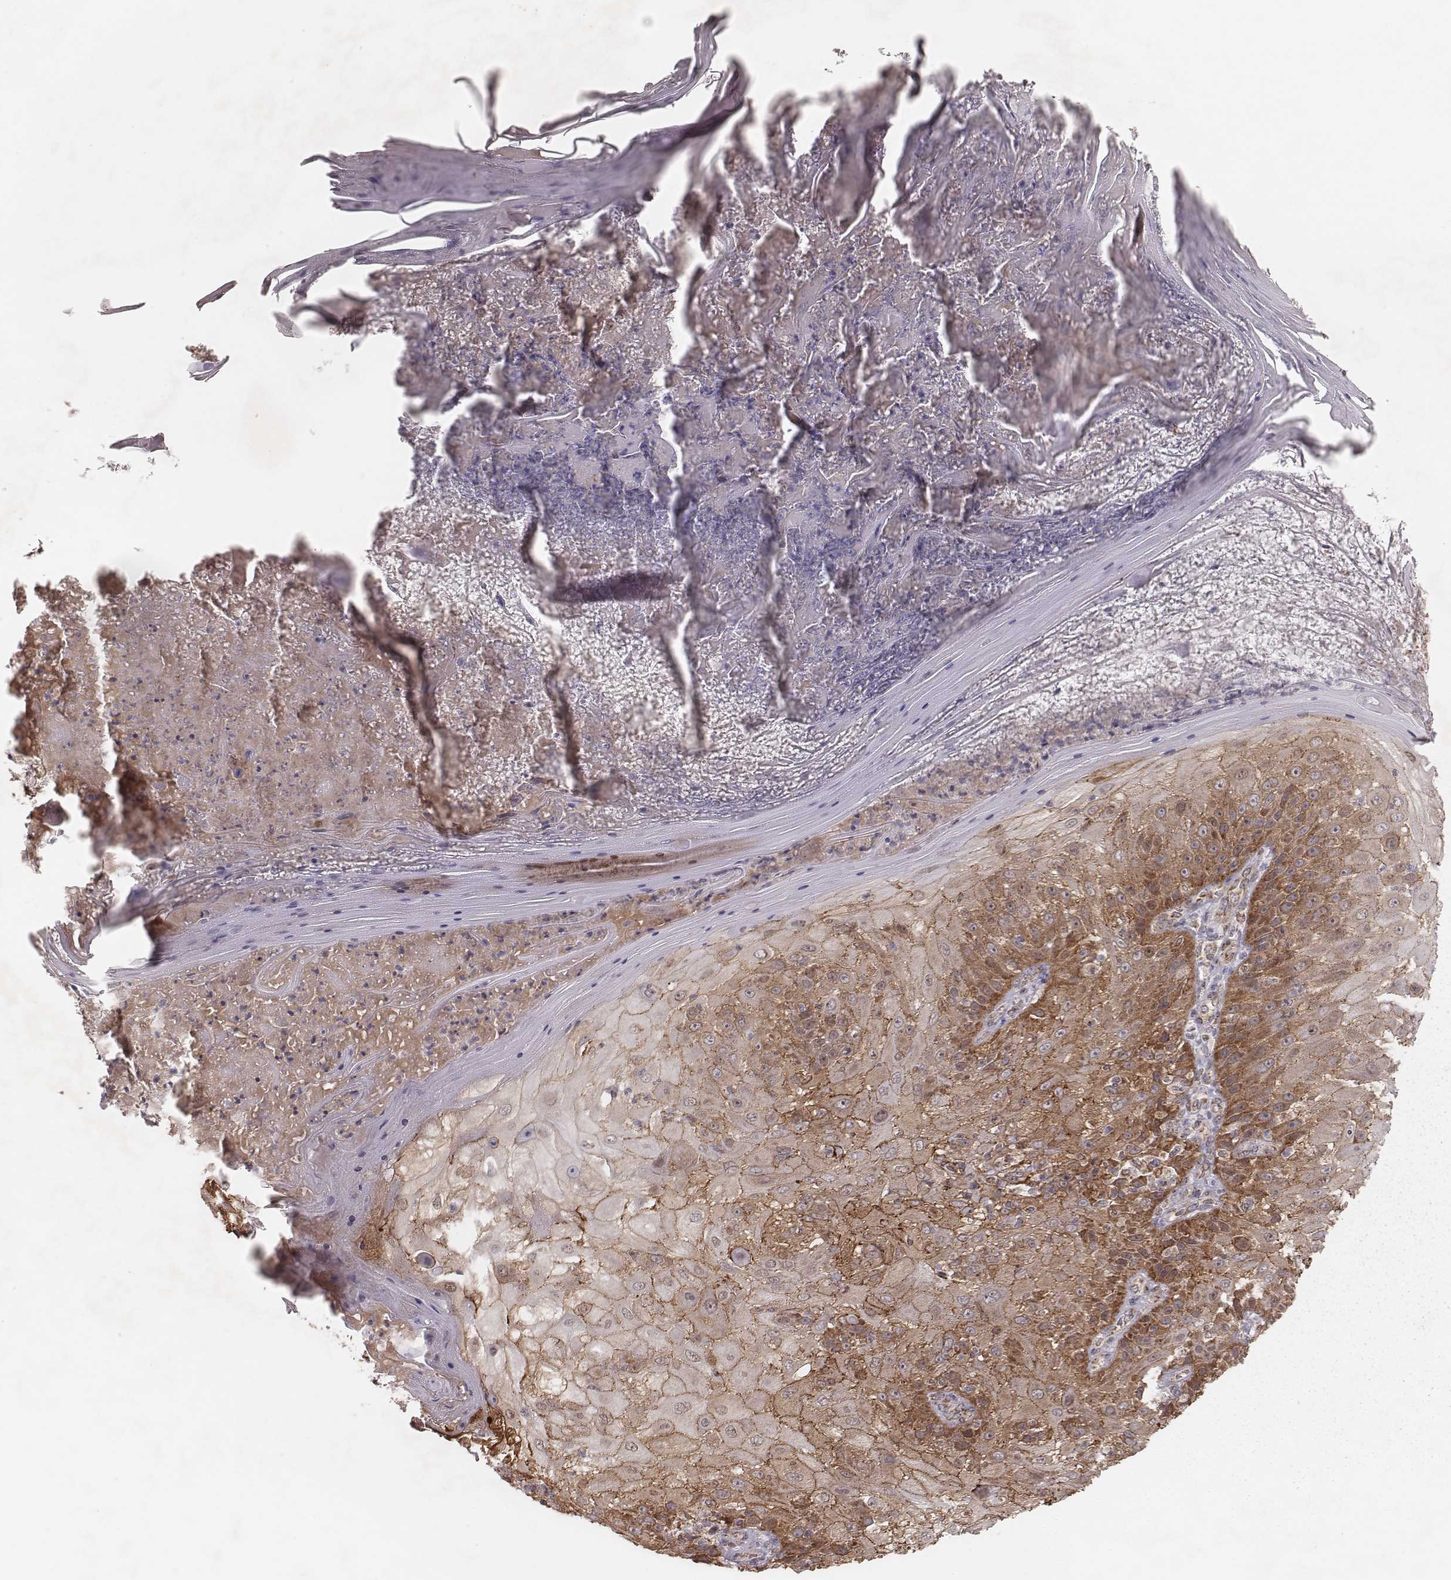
{"staining": {"intensity": "moderate", "quantity": ">75%", "location": "cytoplasmic/membranous"}, "tissue": "skin cancer", "cell_type": "Tumor cells", "image_type": "cancer", "snomed": [{"axis": "morphology", "description": "Normal tissue, NOS"}, {"axis": "morphology", "description": "Squamous cell carcinoma, NOS"}, {"axis": "topography", "description": "Skin"}], "caption": "Protein expression analysis of human skin cancer reveals moderate cytoplasmic/membranous expression in about >75% of tumor cells.", "gene": "NDUFA7", "patient": {"sex": "female", "age": 83}}